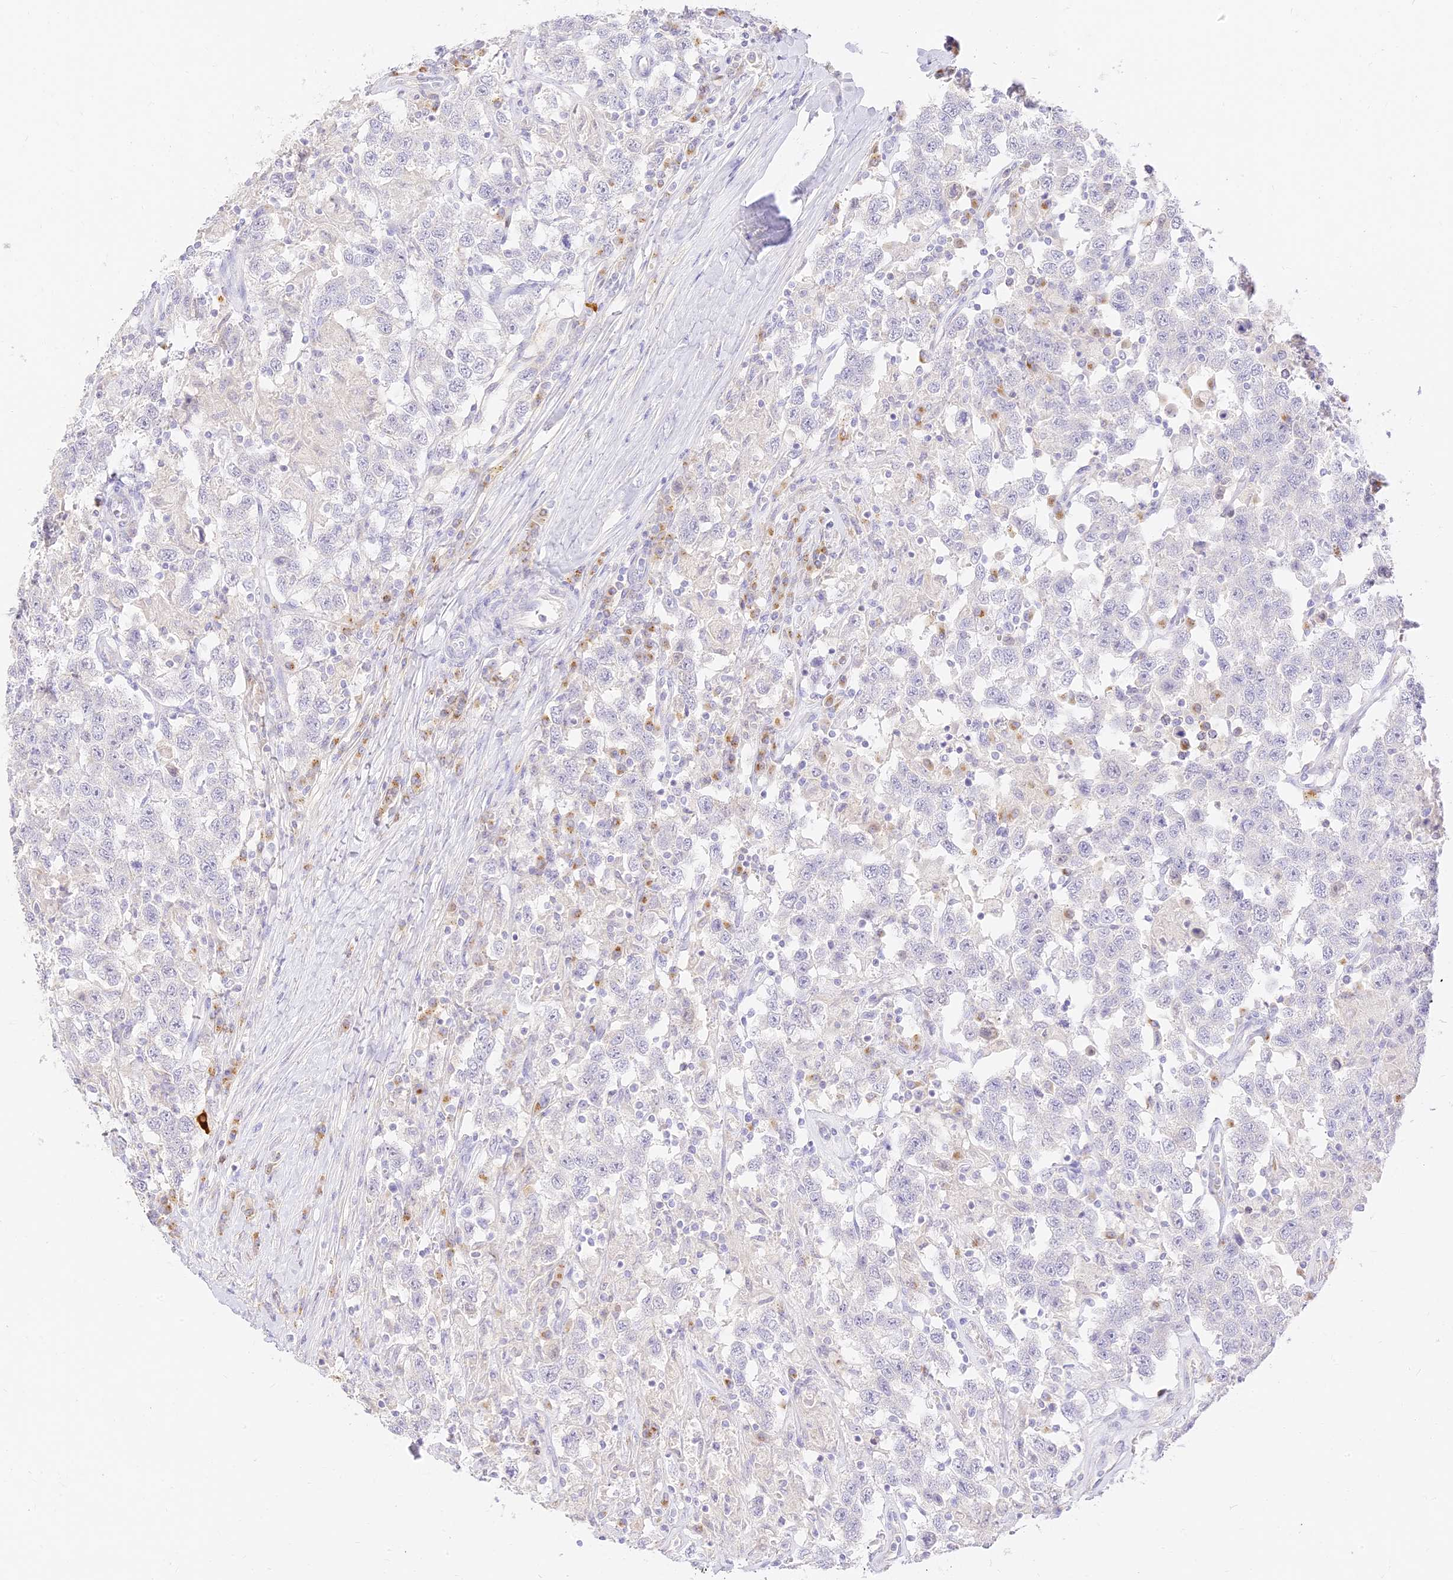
{"staining": {"intensity": "negative", "quantity": "none", "location": "none"}, "tissue": "testis cancer", "cell_type": "Tumor cells", "image_type": "cancer", "snomed": [{"axis": "morphology", "description": "Seminoma, NOS"}, {"axis": "topography", "description": "Testis"}], "caption": "An IHC photomicrograph of testis seminoma is shown. There is no staining in tumor cells of testis seminoma.", "gene": "SEC13", "patient": {"sex": "male", "age": 41}}